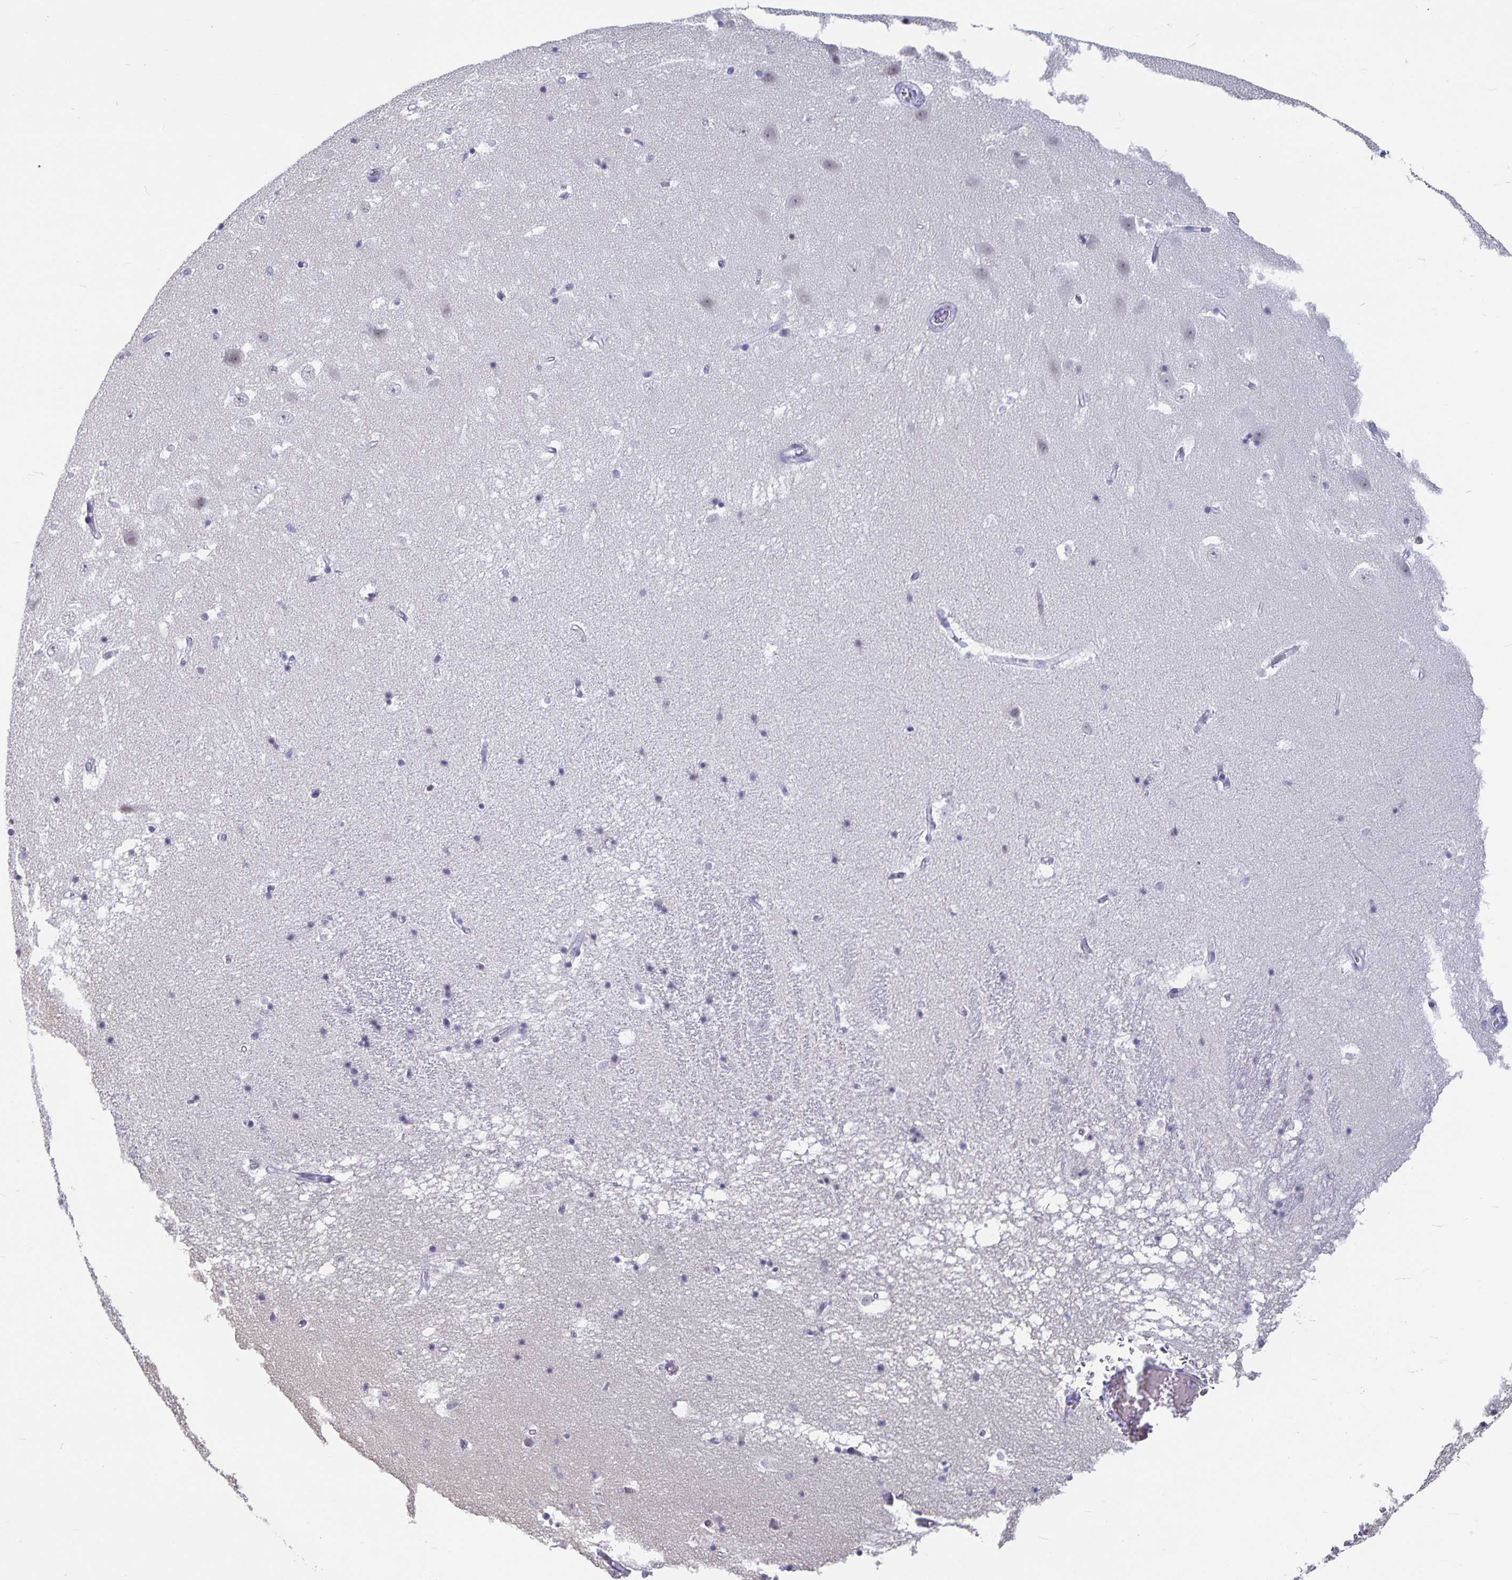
{"staining": {"intensity": "negative", "quantity": "none", "location": "none"}, "tissue": "hippocampus", "cell_type": "Glial cells", "image_type": "normal", "snomed": [{"axis": "morphology", "description": "Normal tissue, NOS"}, {"axis": "topography", "description": "Hippocampus"}], "caption": "A histopathology image of hippocampus stained for a protein displays no brown staining in glial cells. (Stains: DAB (3,3'-diaminobenzidine) immunohistochemistry with hematoxylin counter stain, Microscopy: brightfield microscopy at high magnification).", "gene": "OLIG2", "patient": {"sex": "male", "age": 58}}